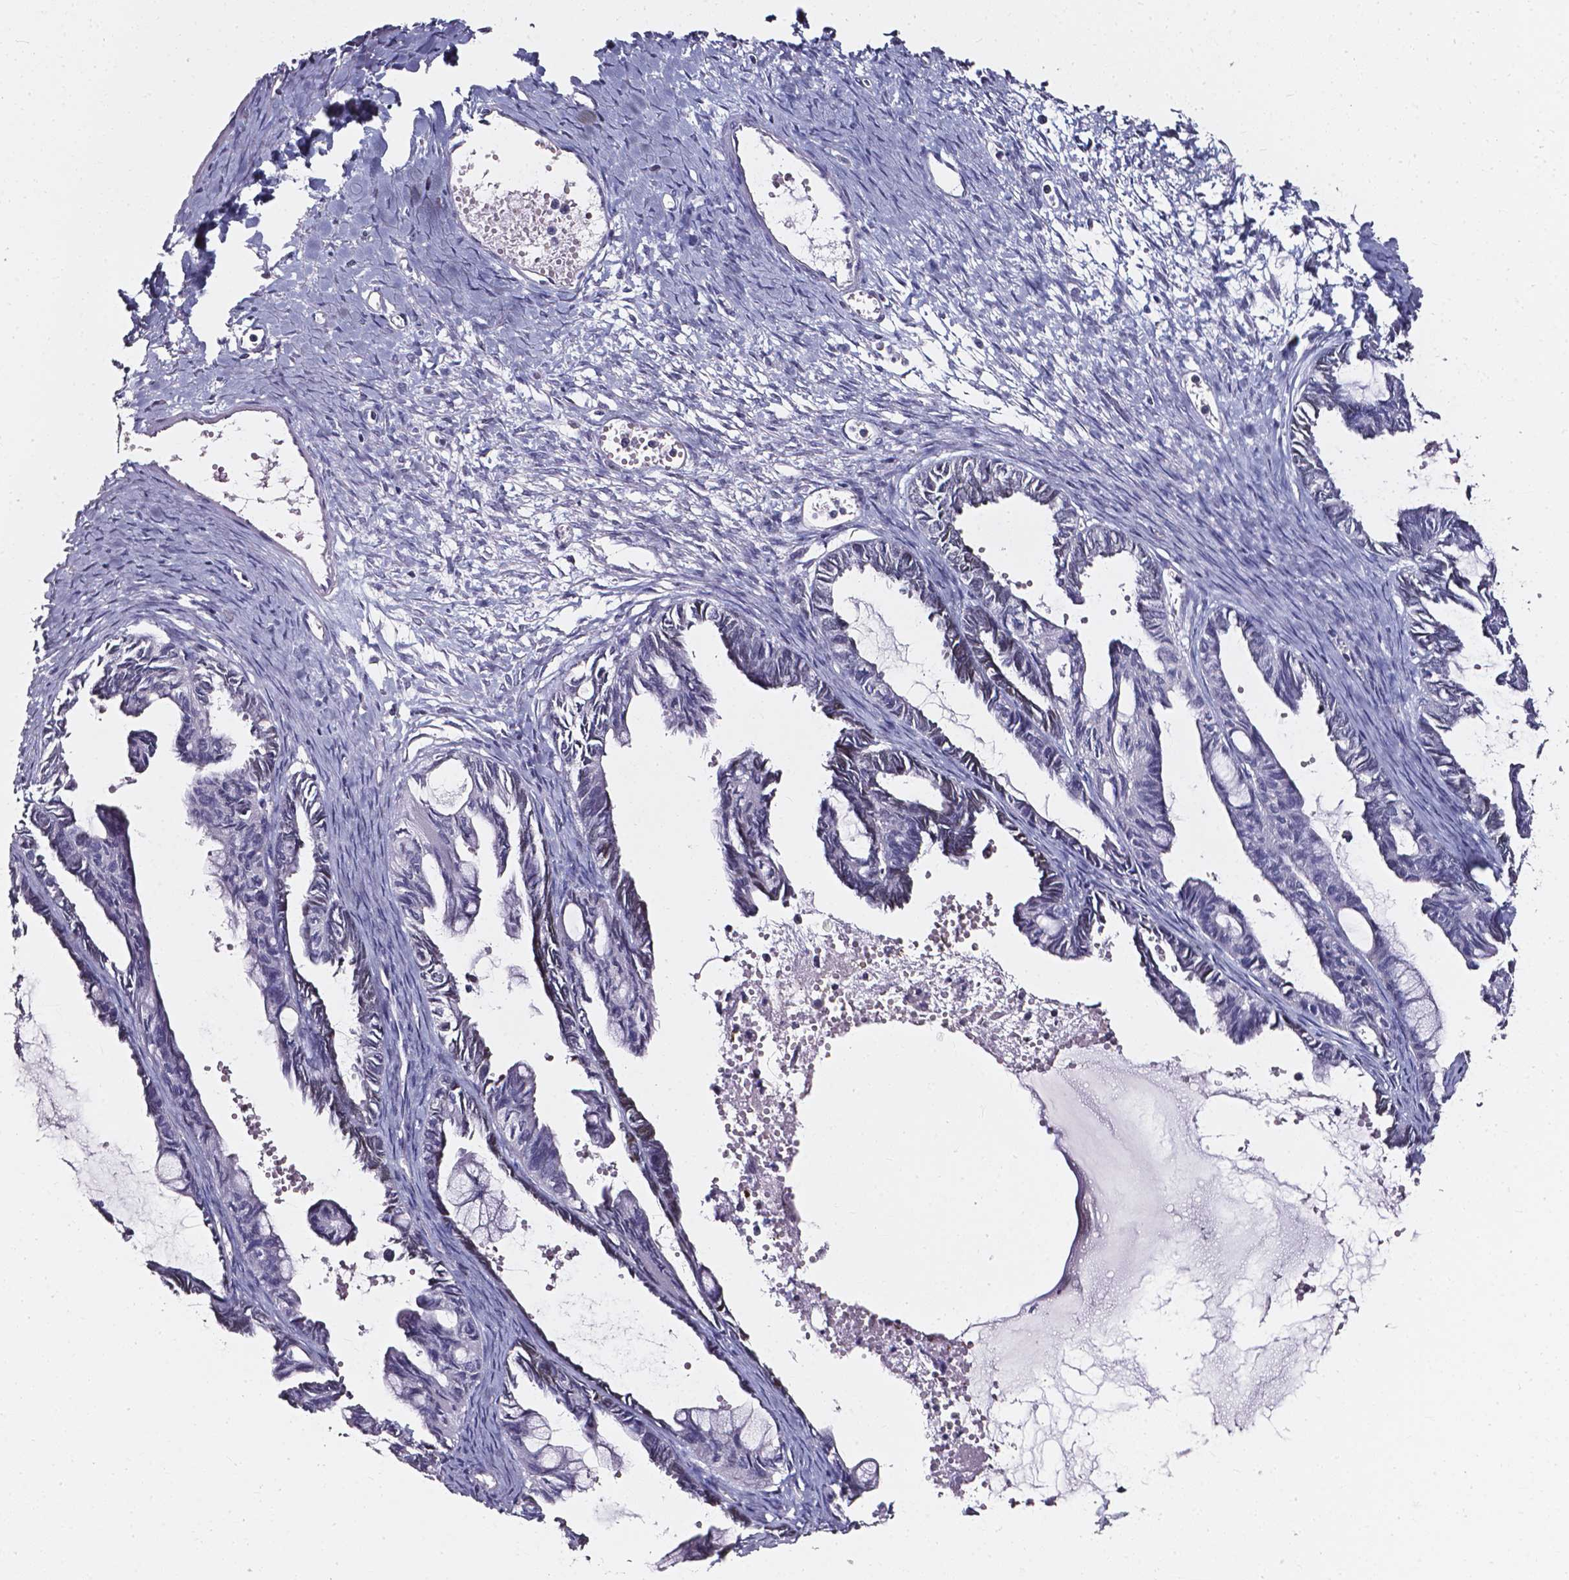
{"staining": {"intensity": "negative", "quantity": "none", "location": "none"}, "tissue": "ovarian cancer", "cell_type": "Tumor cells", "image_type": "cancer", "snomed": [{"axis": "morphology", "description": "Cystadenocarcinoma, mucinous, NOS"}, {"axis": "topography", "description": "Ovary"}], "caption": "DAB (3,3'-diaminobenzidine) immunohistochemical staining of human ovarian mucinous cystadenocarcinoma displays no significant staining in tumor cells.", "gene": "AKR1B10", "patient": {"sex": "female", "age": 61}}